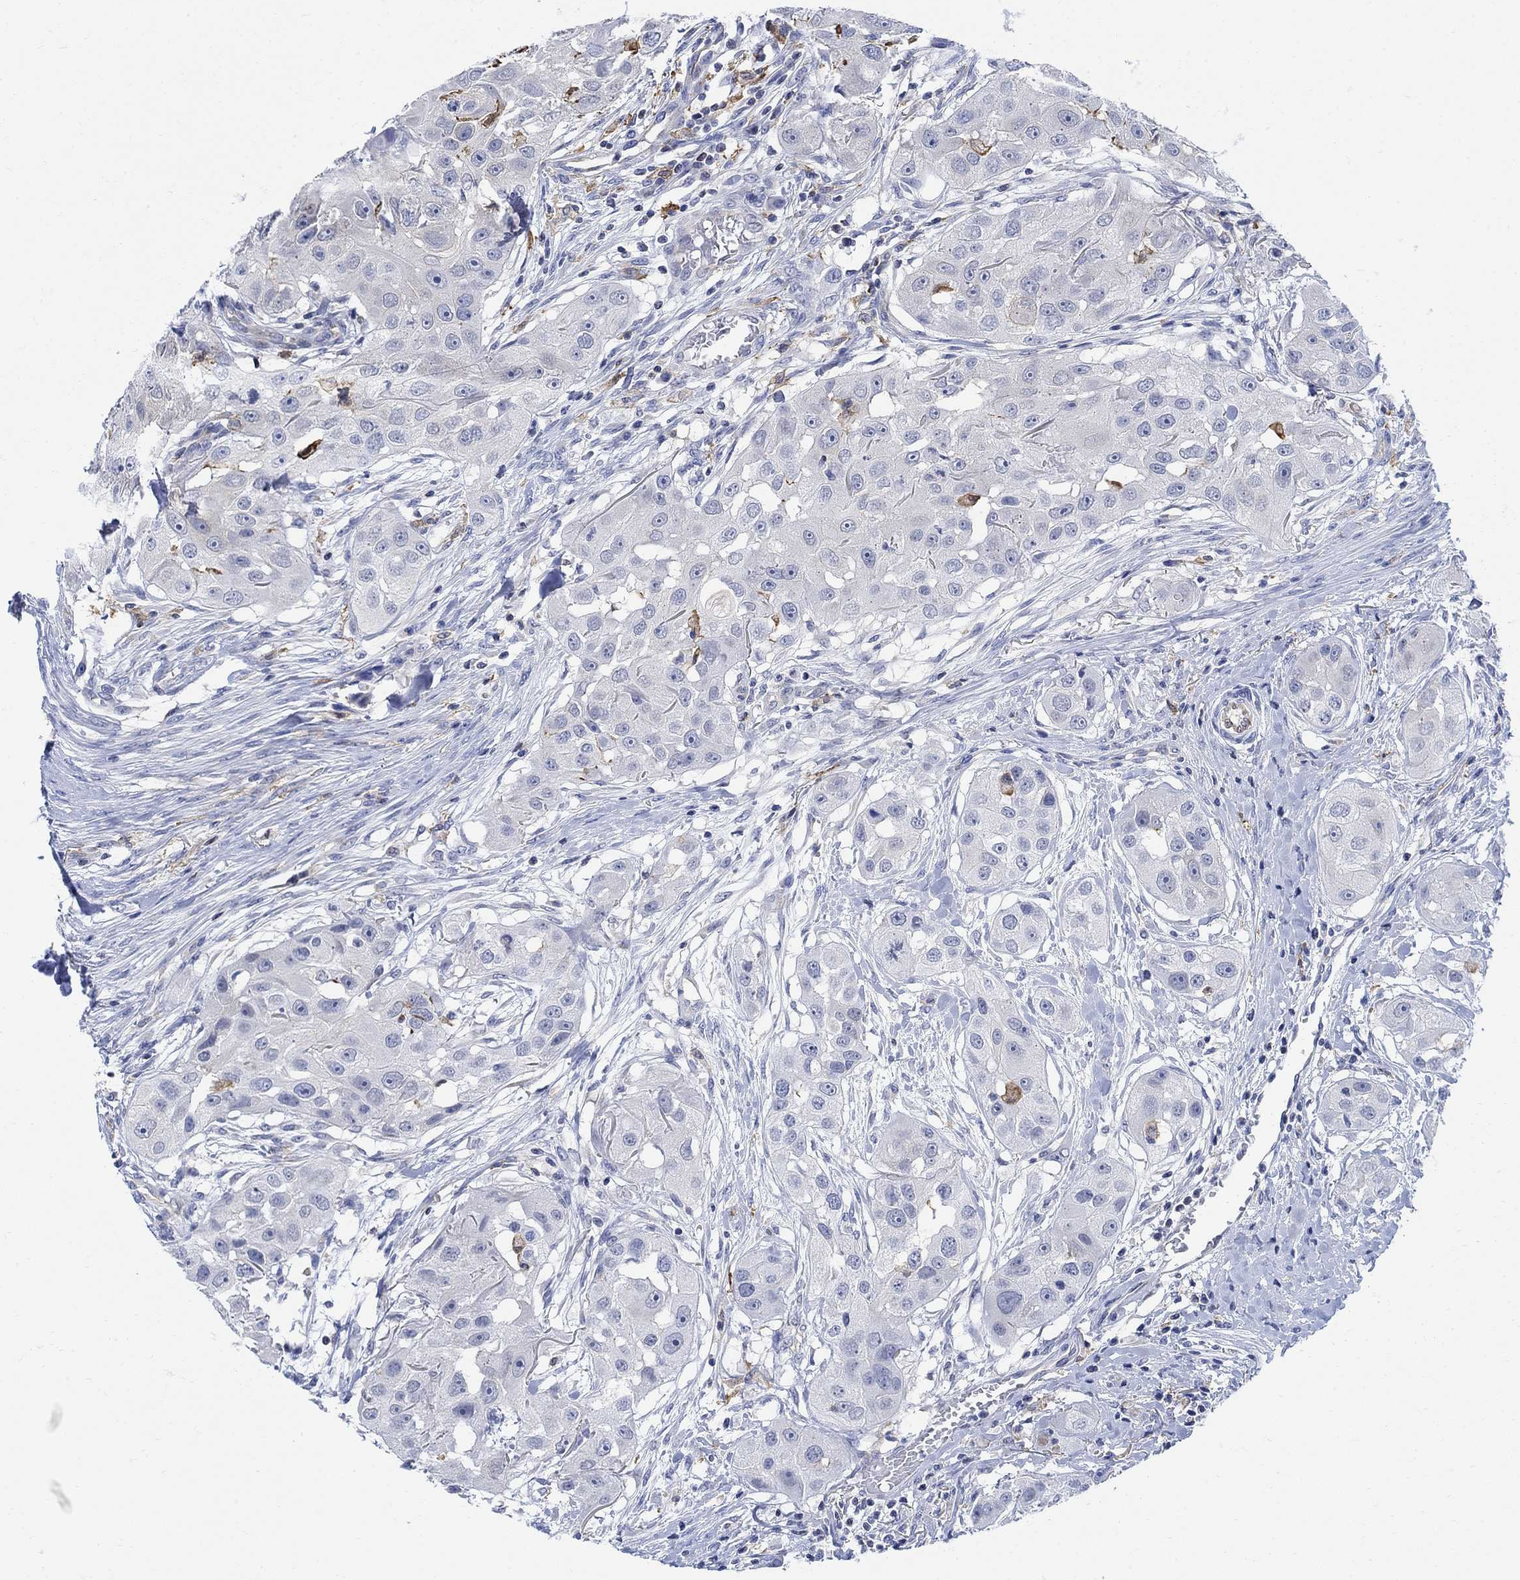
{"staining": {"intensity": "strong", "quantity": "<25%", "location": "cytoplasmic/membranous"}, "tissue": "head and neck cancer", "cell_type": "Tumor cells", "image_type": "cancer", "snomed": [{"axis": "morphology", "description": "Squamous cell carcinoma, NOS"}, {"axis": "topography", "description": "Head-Neck"}], "caption": "Protein expression analysis of human head and neck squamous cell carcinoma reveals strong cytoplasmic/membranous staining in about <25% of tumor cells.", "gene": "PHF21B", "patient": {"sex": "male", "age": 51}}